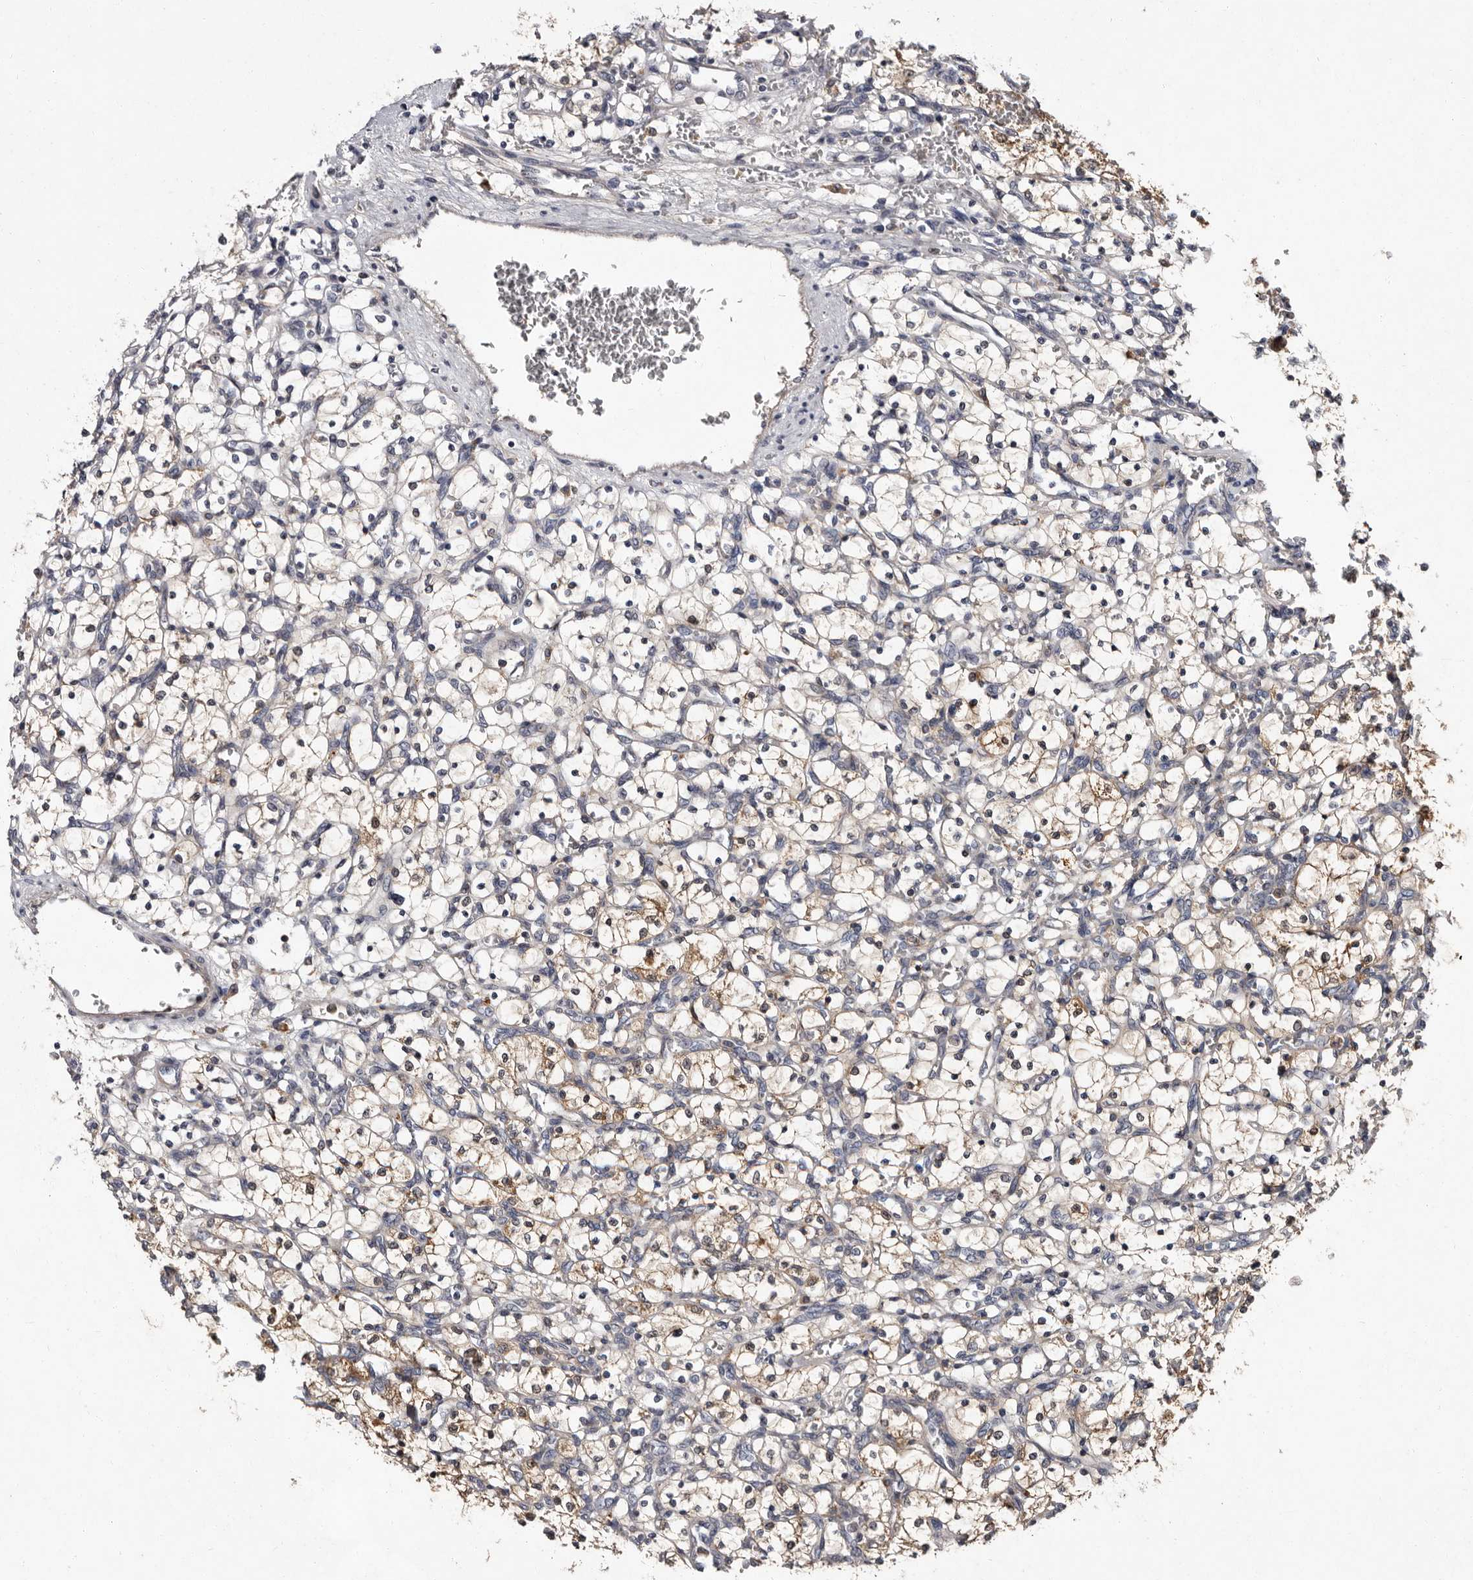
{"staining": {"intensity": "moderate", "quantity": "25%-75%", "location": "cytoplasmic/membranous"}, "tissue": "renal cancer", "cell_type": "Tumor cells", "image_type": "cancer", "snomed": [{"axis": "morphology", "description": "Adenocarcinoma, NOS"}, {"axis": "topography", "description": "Kidney"}], "caption": "A histopathology image showing moderate cytoplasmic/membranous positivity in approximately 25%-75% of tumor cells in renal cancer, as visualized by brown immunohistochemical staining.", "gene": "DNPH1", "patient": {"sex": "female", "age": 69}}